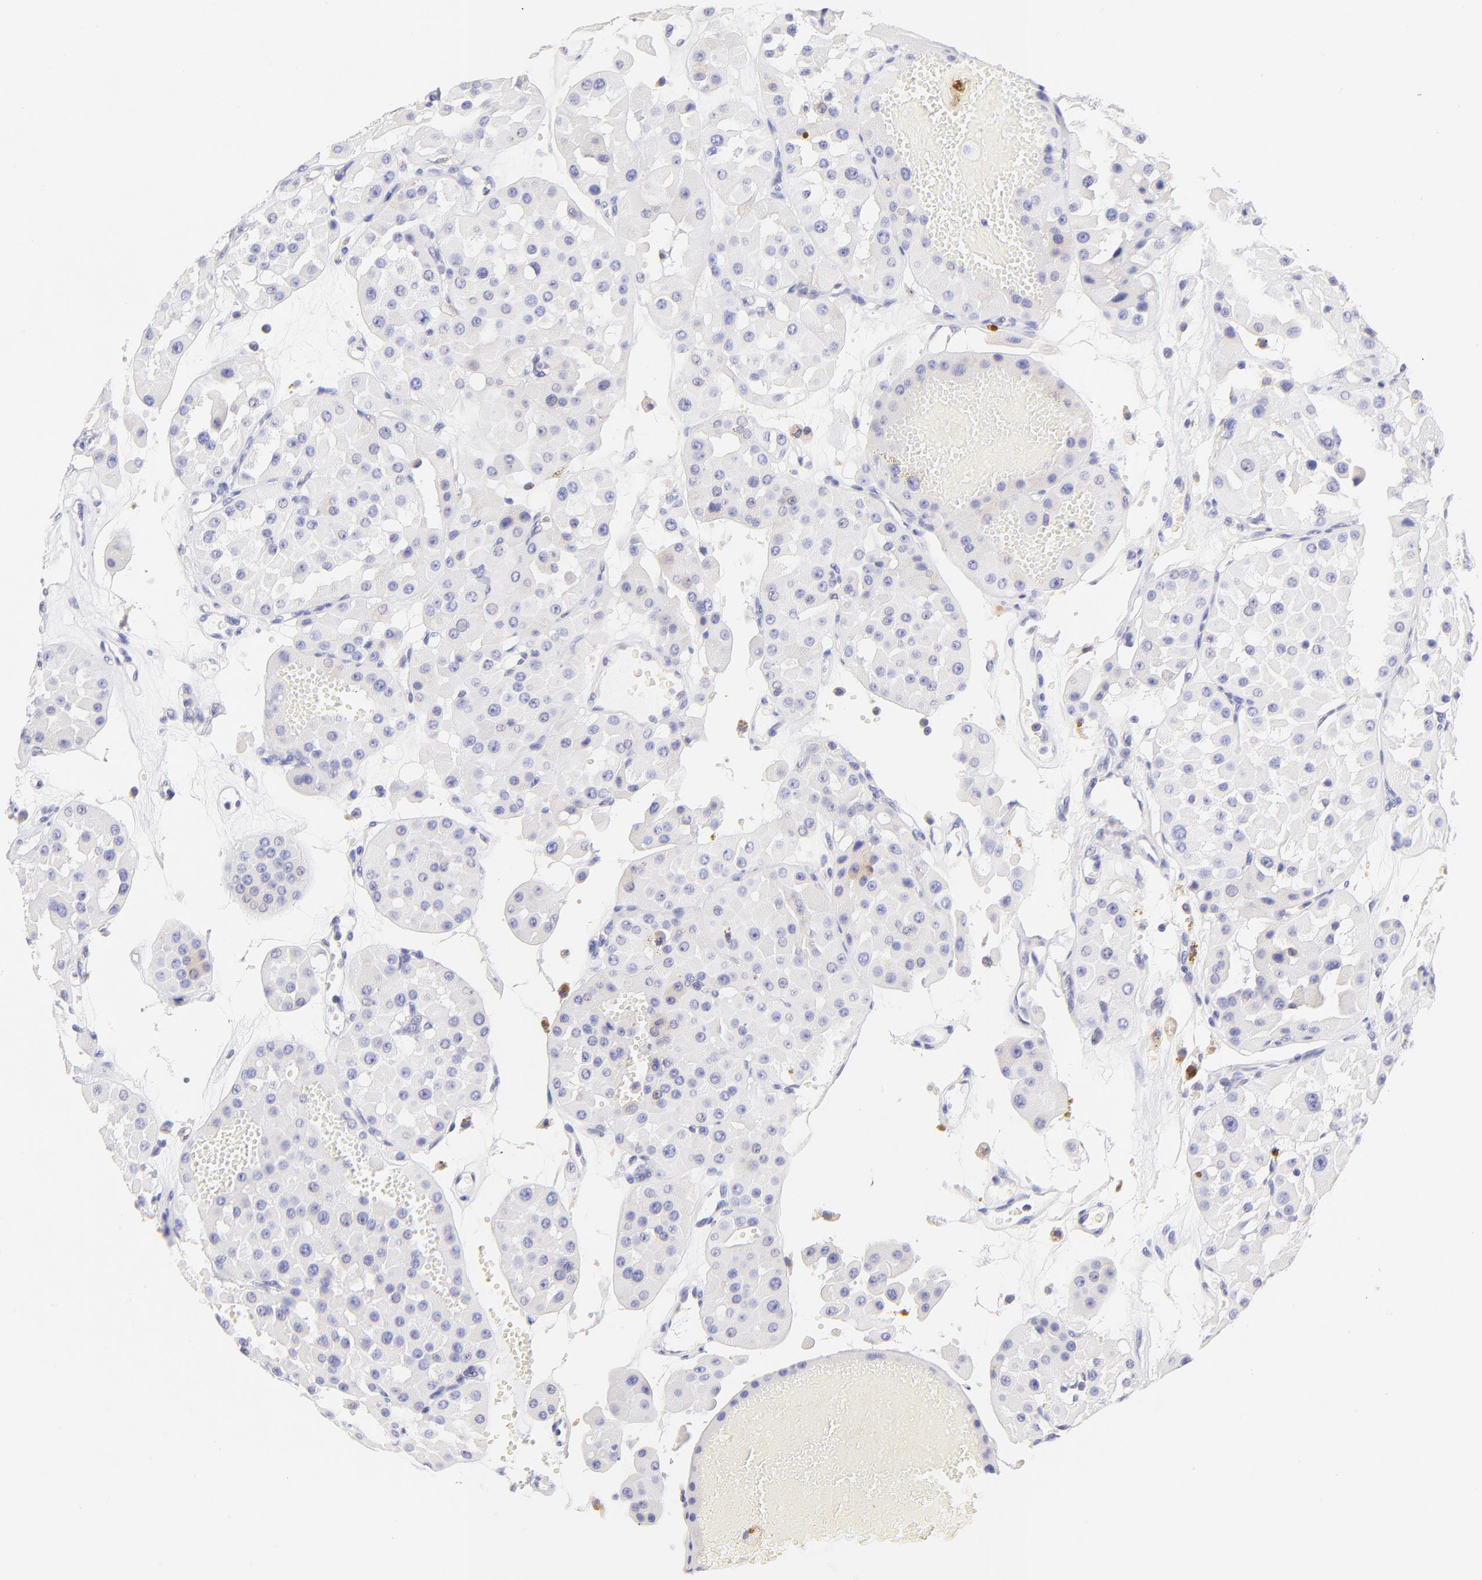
{"staining": {"intensity": "negative", "quantity": "none", "location": "none"}, "tissue": "renal cancer", "cell_type": "Tumor cells", "image_type": "cancer", "snomed": [{"axis": "morphology", "description": "Adenocarcinoma, uncertain malignant potential"}, {"axis": "topography", "description": "Kidney"}], "caption": "High magnification brightfield microscopy of renal adenocarcinoma,  uncertain malignant potential stained with DAB (brown) and counterstained with hematoxylin (blue): tumor cells show no significant positivity. (Immunohistochemistry, brightfield microscopy, high magnification).", "gene": "IRAG2", "patient": {"sex": "male", "age": 63}}